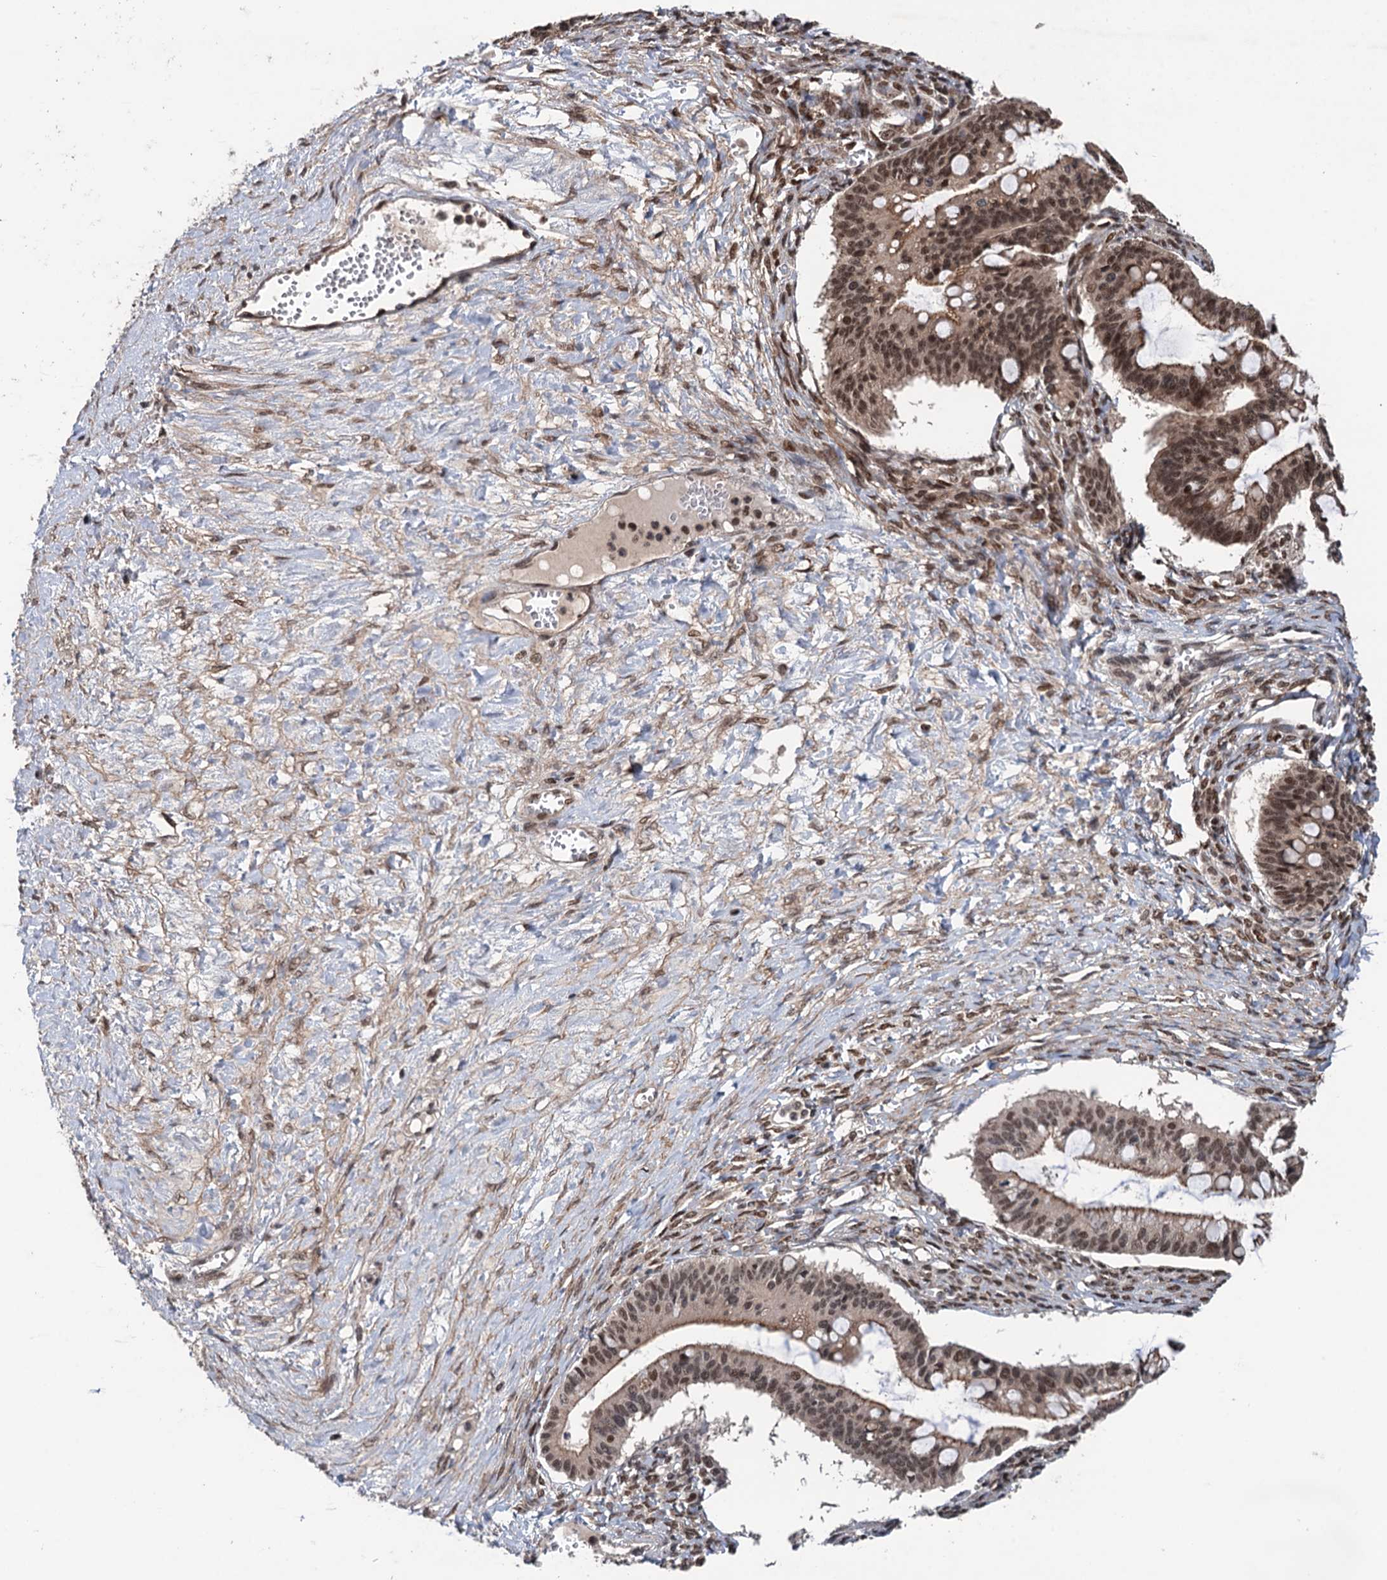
{"staining": {"intensity": "moderate", "quantity": ">75%", "location": "nuclear"}, "tissue": "ovarian cancer", "cell_type": "Tumor cells", "image_type": "cancer", "snomed": [{"axis": "morphology", "description": "Cystadenocarcinoma, mucinous, NOS"}, {"axis": "topography", "description": "Ovary"}], "caption": "Immunohistochemistry of ovarian cancer shows medium levels of moderate nuclear expression in approximately >75% of tumor cells.", "gene": "RASSF4", "patient": {"sex": "female", "age": 73}}